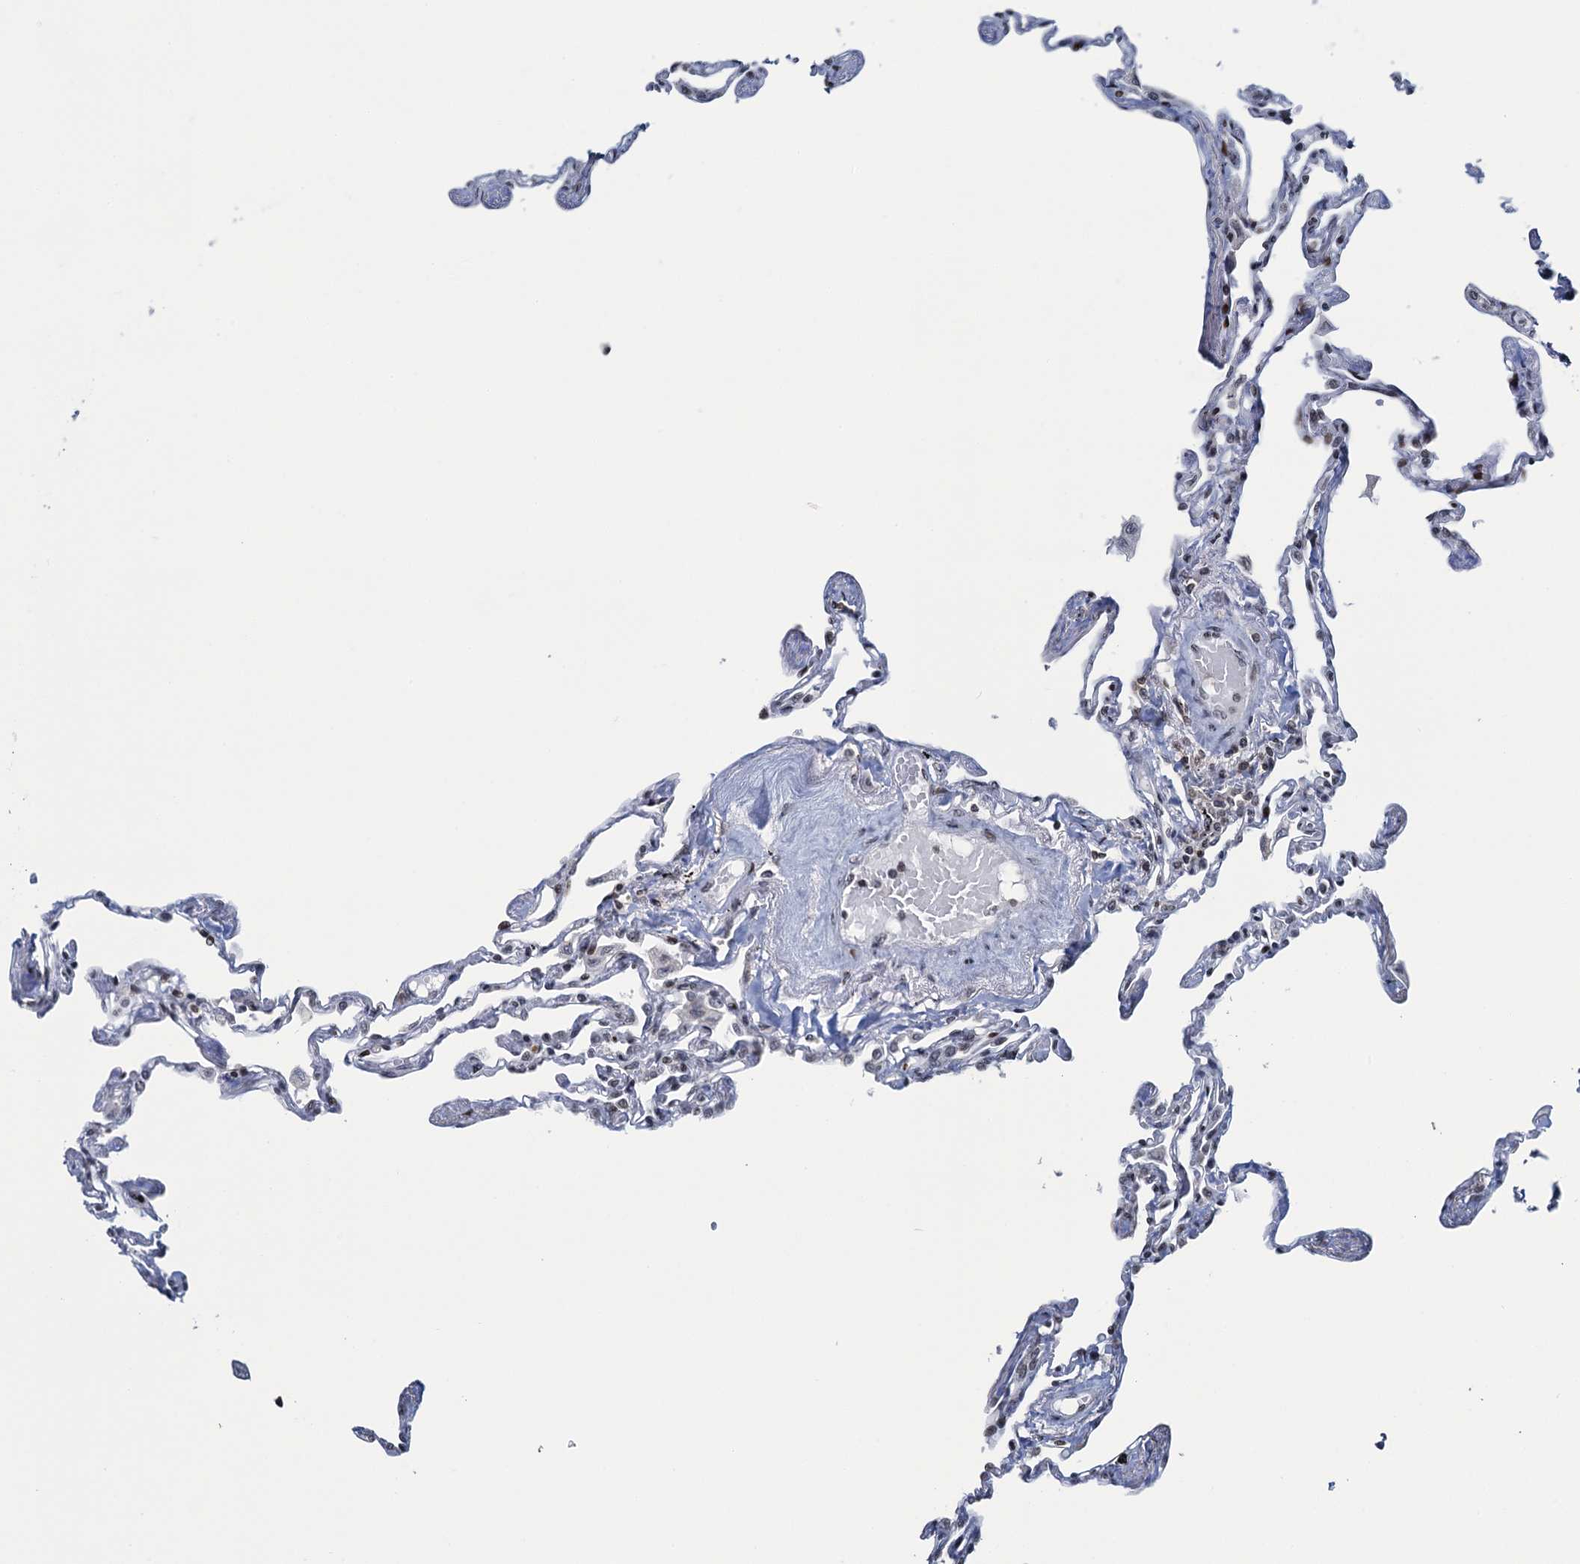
{"staining": {"intensity": "negative", "quantity": "none", "location": "none"}, "tissue": "lung", "cell_type": "Alveolar cells", "image_type": "normal", "snomed": [{"axis": "morphology", "description": "Normal tissue, NOS"}, {"axis": "topography", "description": "Lung"}], "caption": "High power microscopy photomicrograph of an immunohistochemistry (IHC) image of normal lung, revealing no significant positivity in alveolar cells.", "gene": "FYB1", "patient": {"sex": "female", "age": 67}}